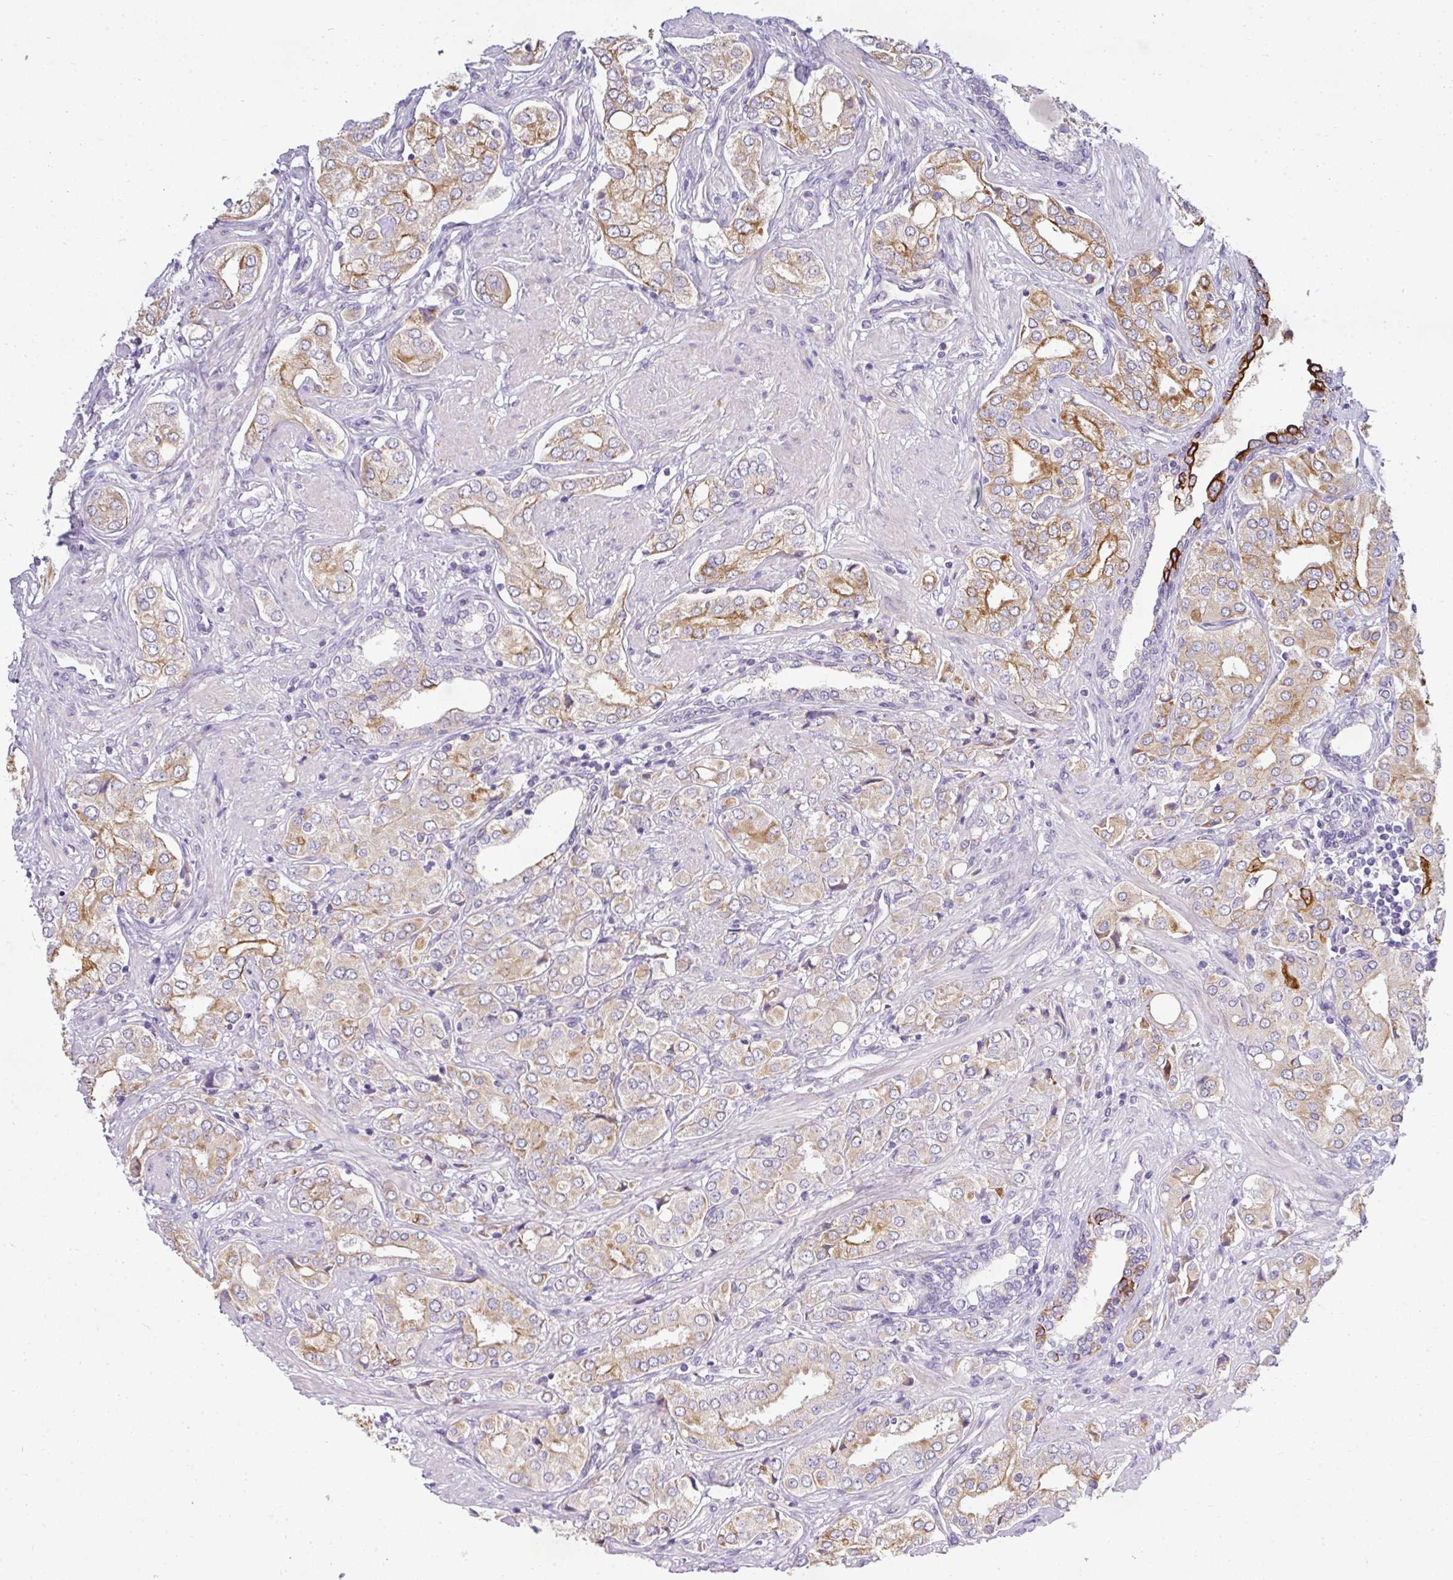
{"staining": {"intensity": "moderate", "quantity": "<25%", "location": "cytoplasmic/membranous"}, "tissue": "prostate cancer", "cell_type": "Tumor cells", "image_type": "cancer", "snomed": [{"axis": "morphology", "description": "Adenocarcinoma, High grade"}, {"axis": "topography", "description": "Prostate"}], "caption": "Immunohistochemical staining of adenocarcinoma (high-grade) (prostate) exhibits low levels of moderate cytoplasmic/membranous protein expression in about <25% of tumor cells.", "gene": "ASXL3", "patient": {"sex": "male", "age": 71}}